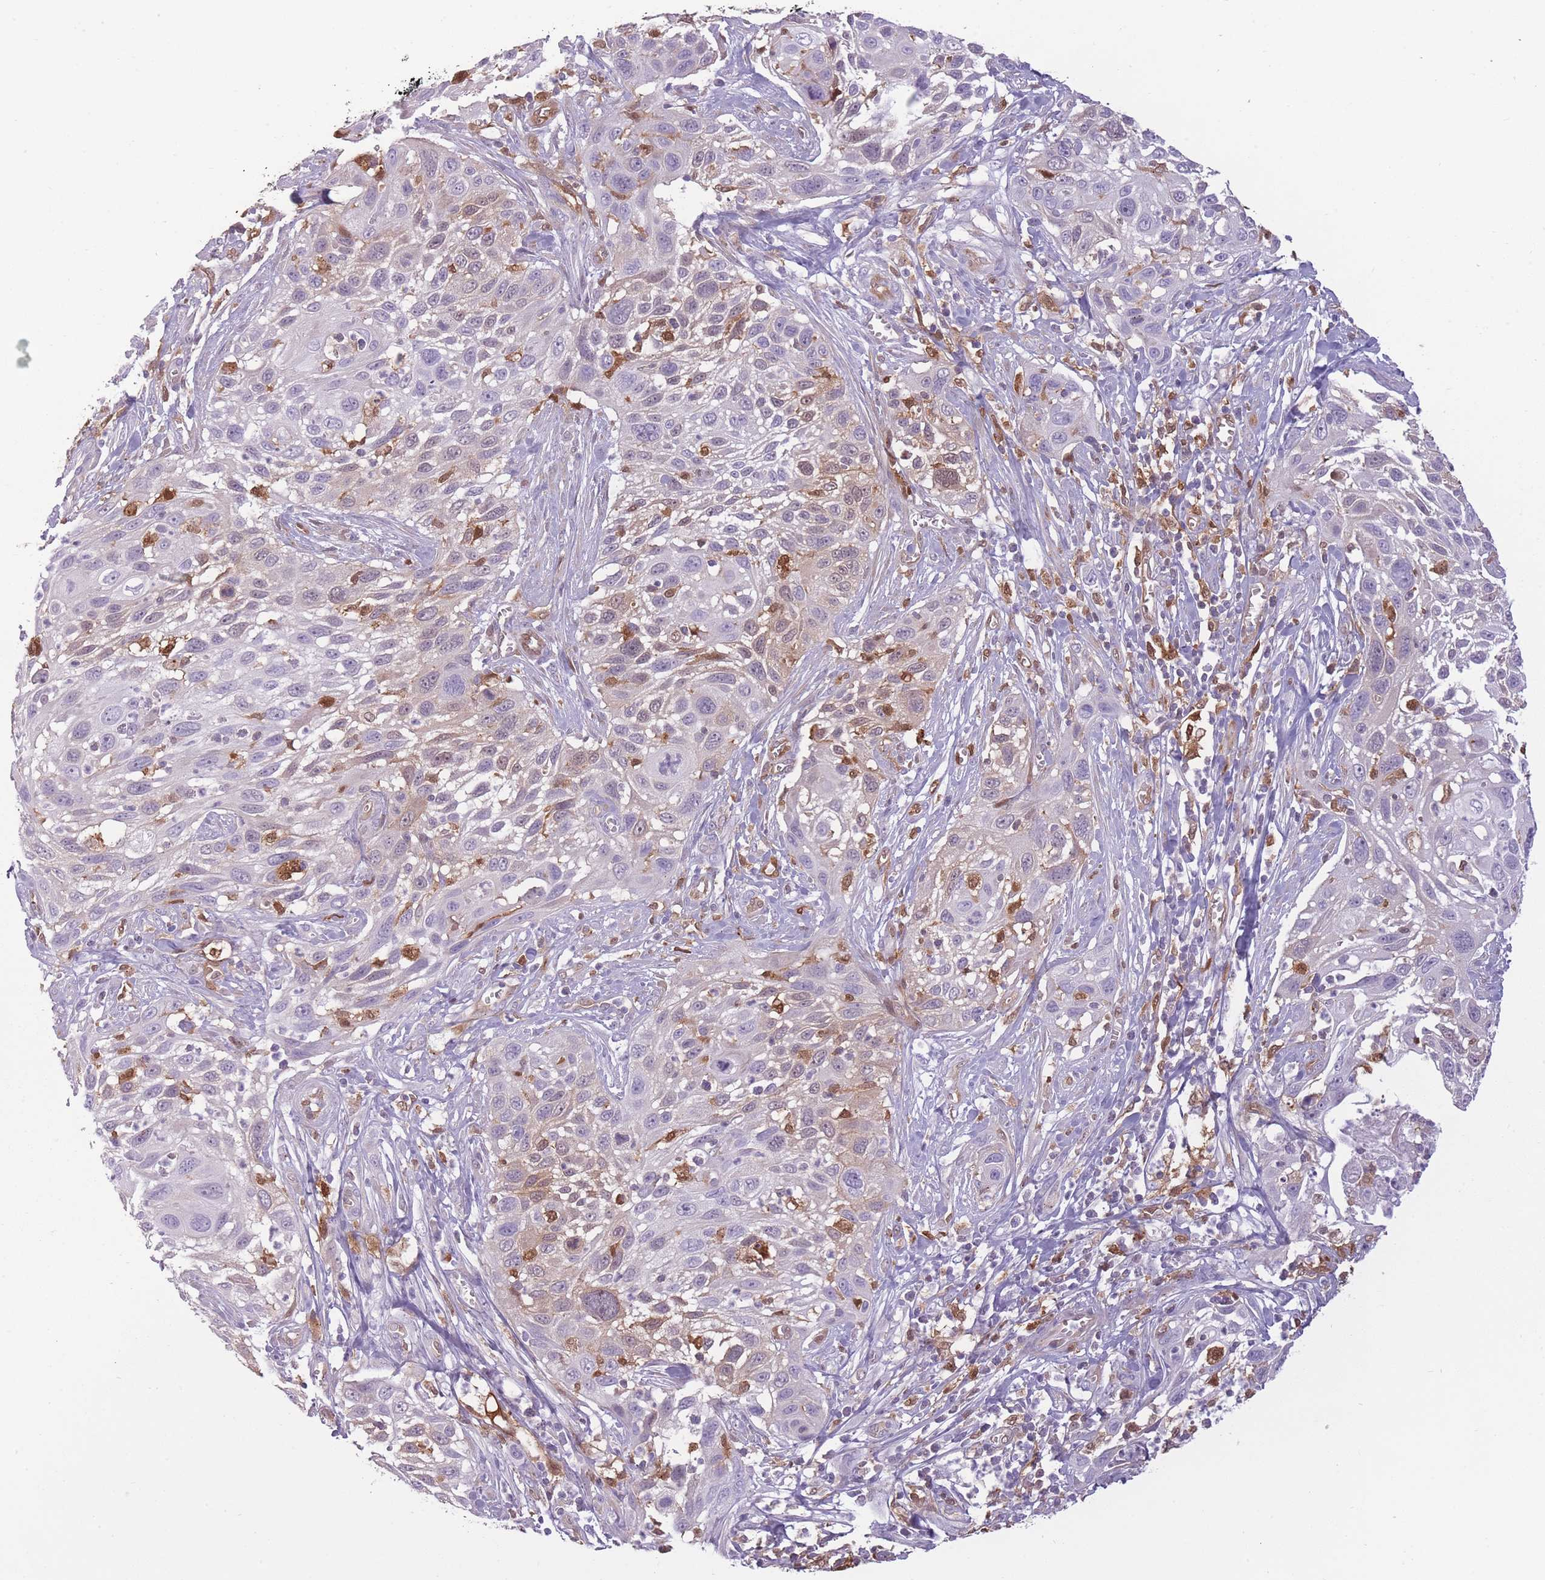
{"staining": {"intensity": "moderate", "quantity": "<25%", "location": "cytoplasmic/membranous,nuclear"}, "tissue": "cervical cancer", "cell_type": "Tumor cells", "image_type": "cancer", "snomed": [{"axis": "morphology", "description": "Squamous cell carcinoma, NOS"}, {"axis": "topography", "description": "Cervix"}], "caption": "Cervical squamous cell carcinoma tissue displays moderate cytoplasmic/membranous and nuclear positivity in approximately <25% of tumor cells", "gene": "LGALS9", "patient": {"sex": "female", "age": 70}}